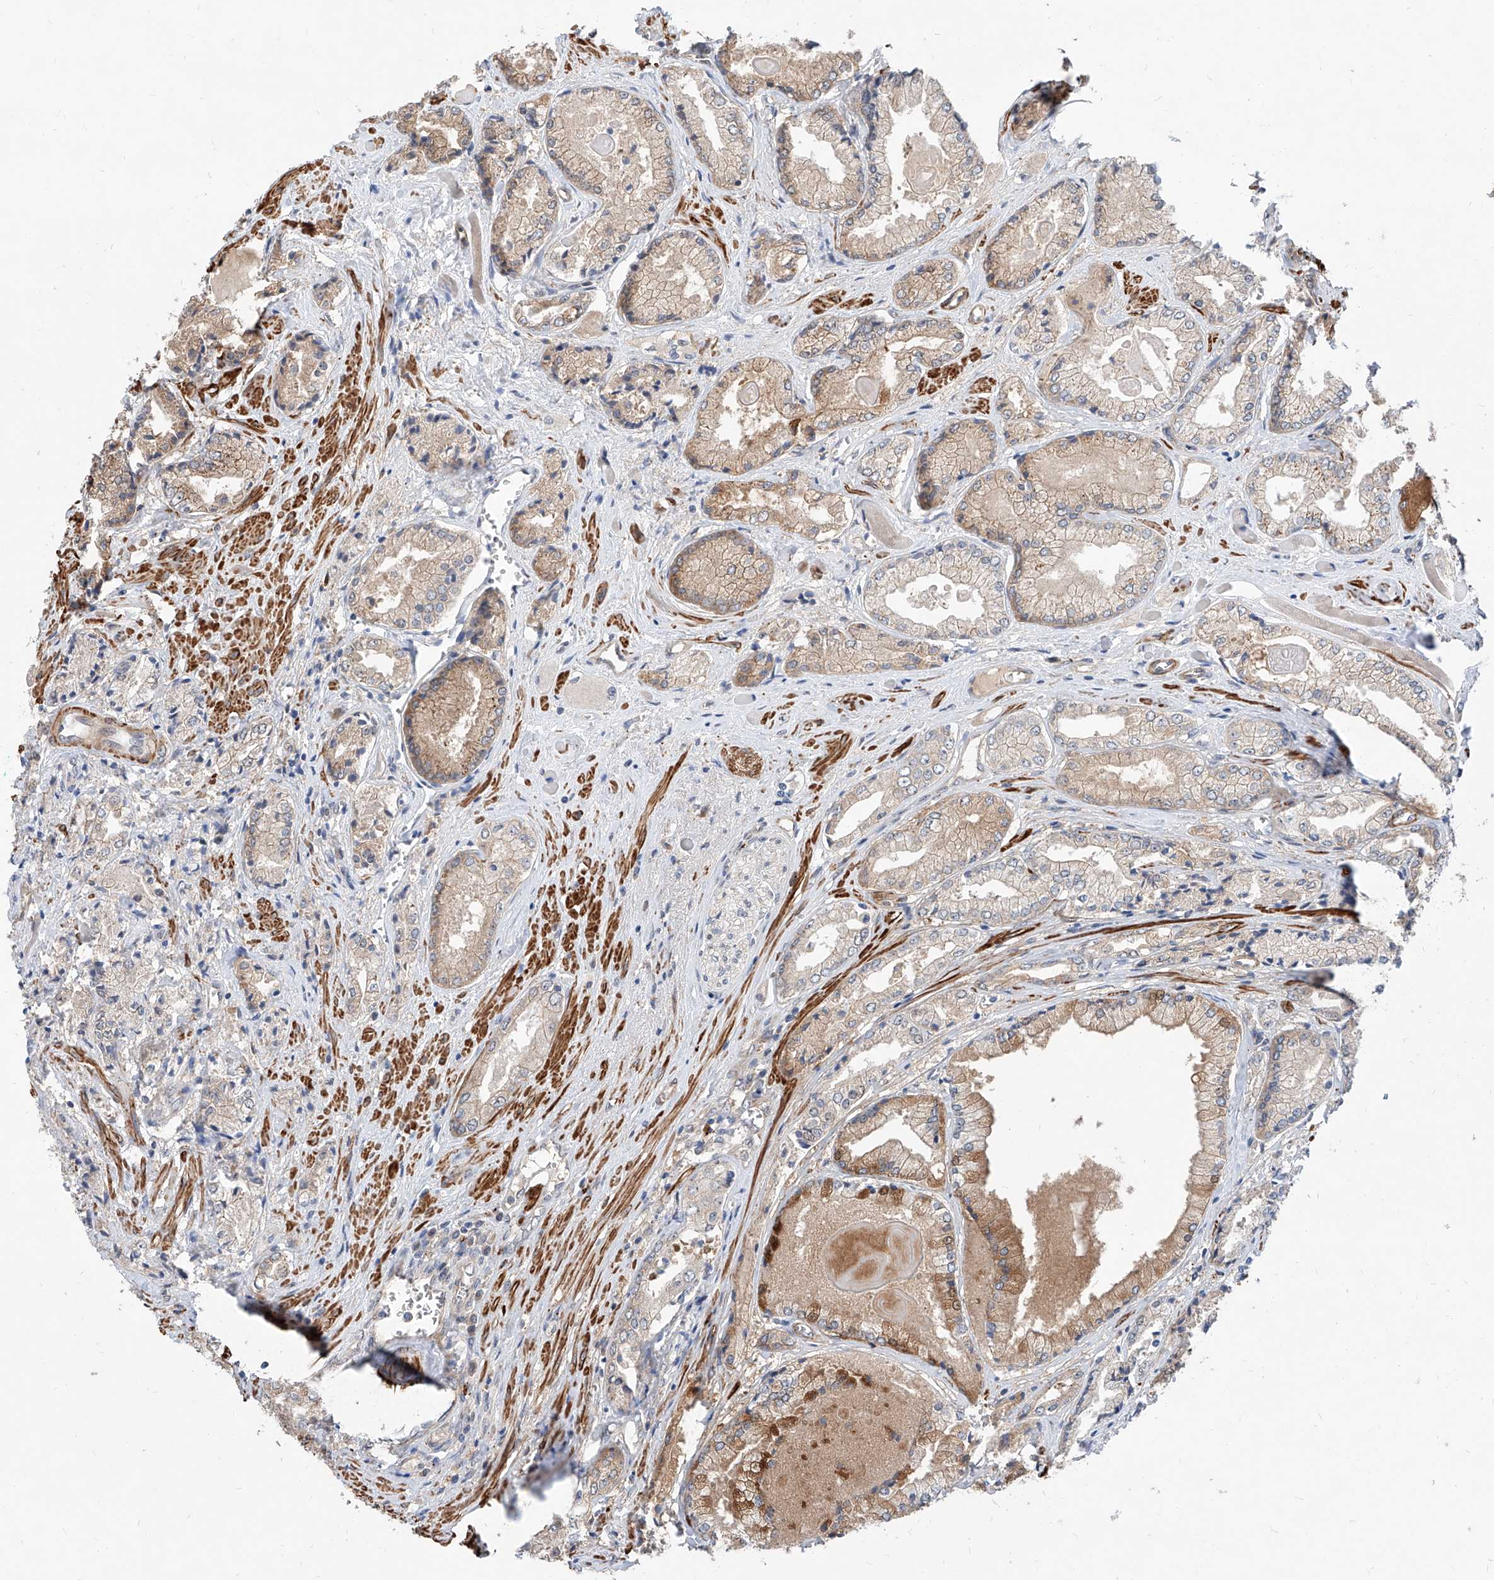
{"staining": {"intensity": "weak", "quantity": "25%-75%", "location": "cytoplasmic/membranous"}, "tissue": "prostate cancer", "cell_type": "Tumor cells", "image_type": "cancer", "snomed": [{"axis": "morphology", "description": "Adenocarcinoma, Low grade"}, {"axis": "topography", "description": "Prostate"}], "caption": "Protein expression analysis of human prostate cancer reveals weak cytoplasmic/membranous positivity in approximately 25%-75% of tumor cells. The staining was performed using DAB to visualize the protein expression in brown, while the nuclei were stained in blue with hematoxylin (Magnification: 20x).", "gene": "MAGEE2", "patient": {"sex": "male", "age": 60}}